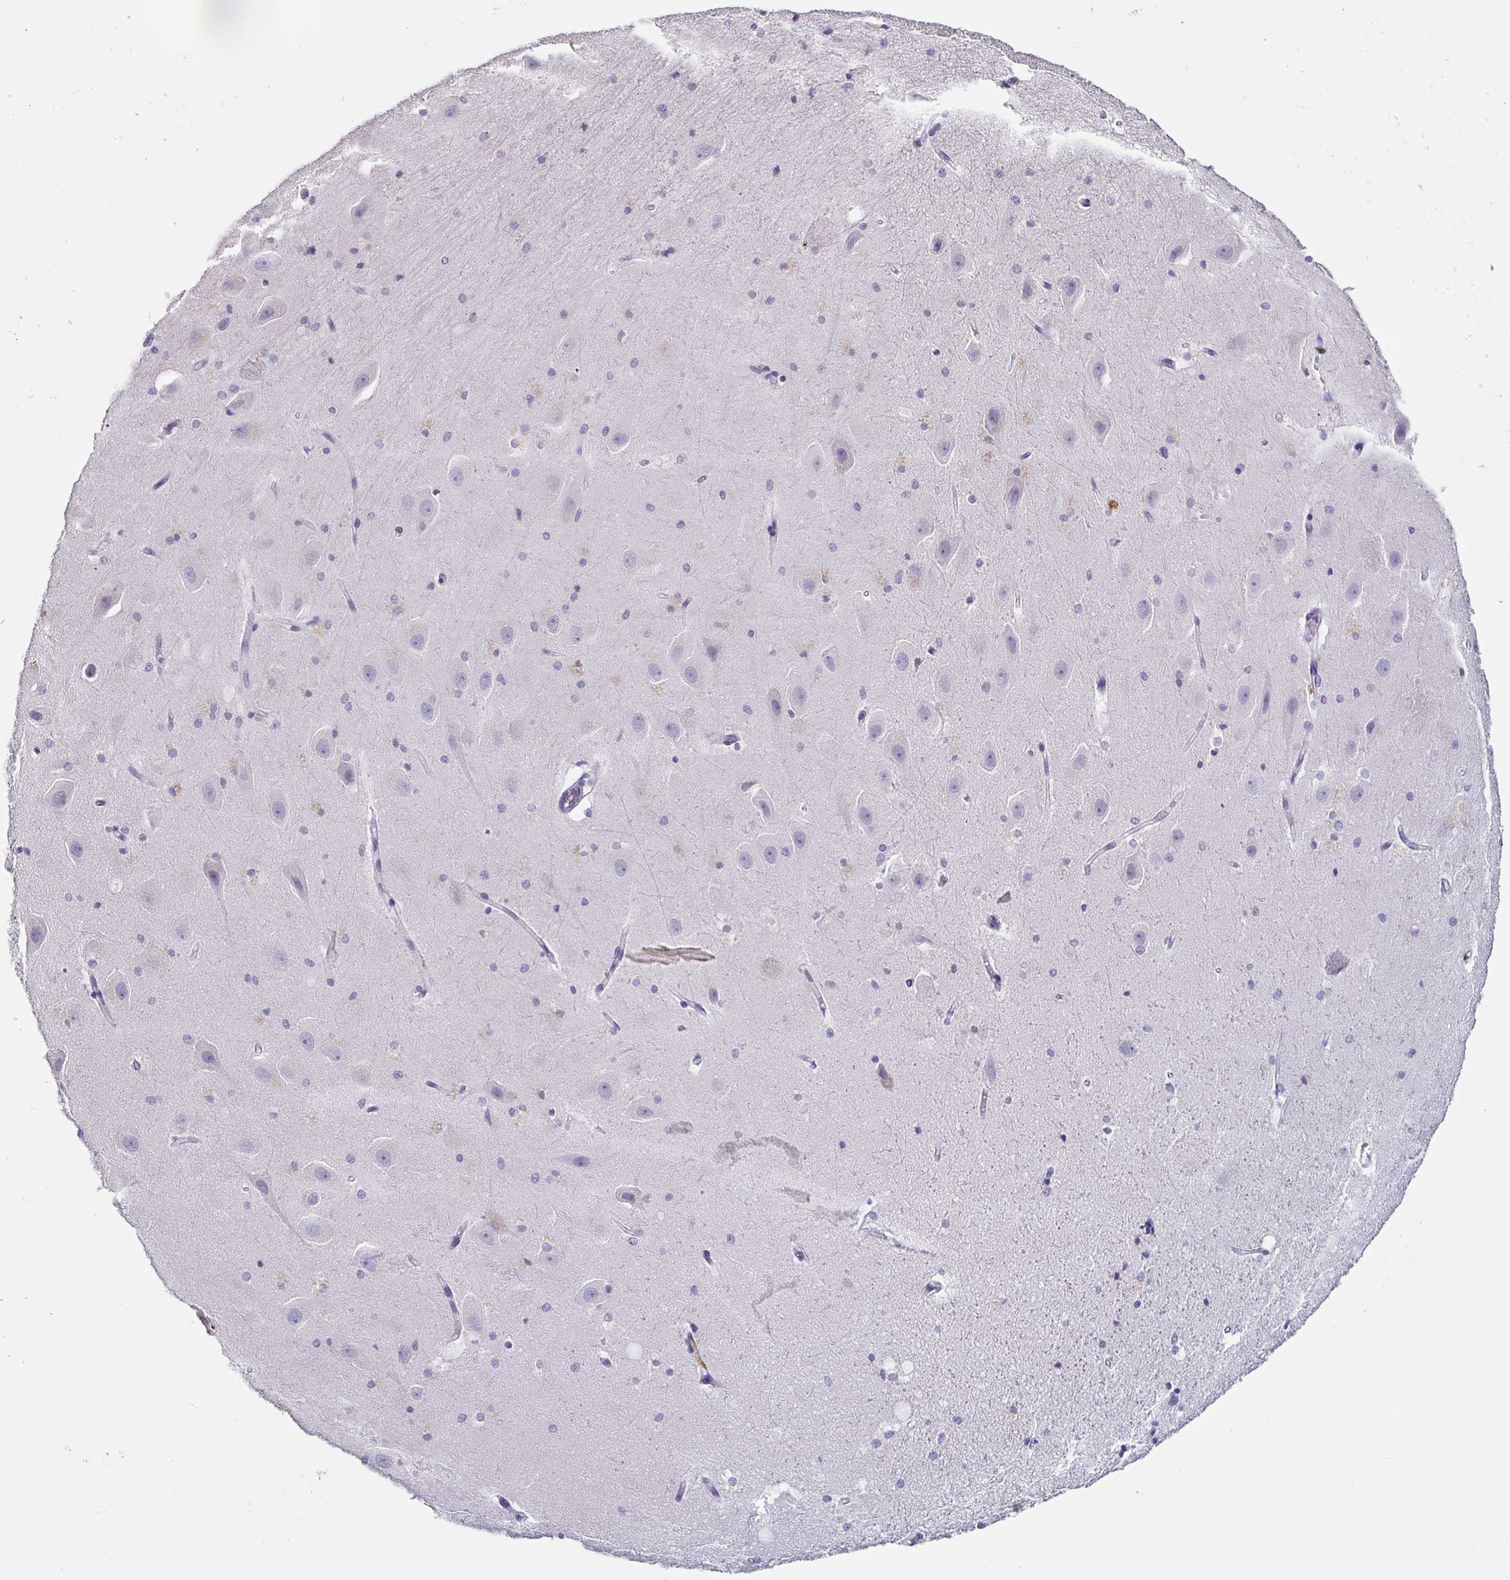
{"staining": {"intensity": "negative", "quantity": "none", "location": "none"}, "tissue": "hippocampus", "cell_type": "Glial cells", "image_type": "normal", "snomed": [{"axis": "morphology", "description": "Normal tissue, NOS"}, {"axis": "topography", "description": "Hippocampus"}], "caption": "A photomicrograph of hippocampus stained for a protein demonstrates no brown staining in glial cells. (DAB IHC visualized using brightfield microscopy, high magnification).", "gene": "ITLN1", "patient": {"sex": "male", "age": 63}}